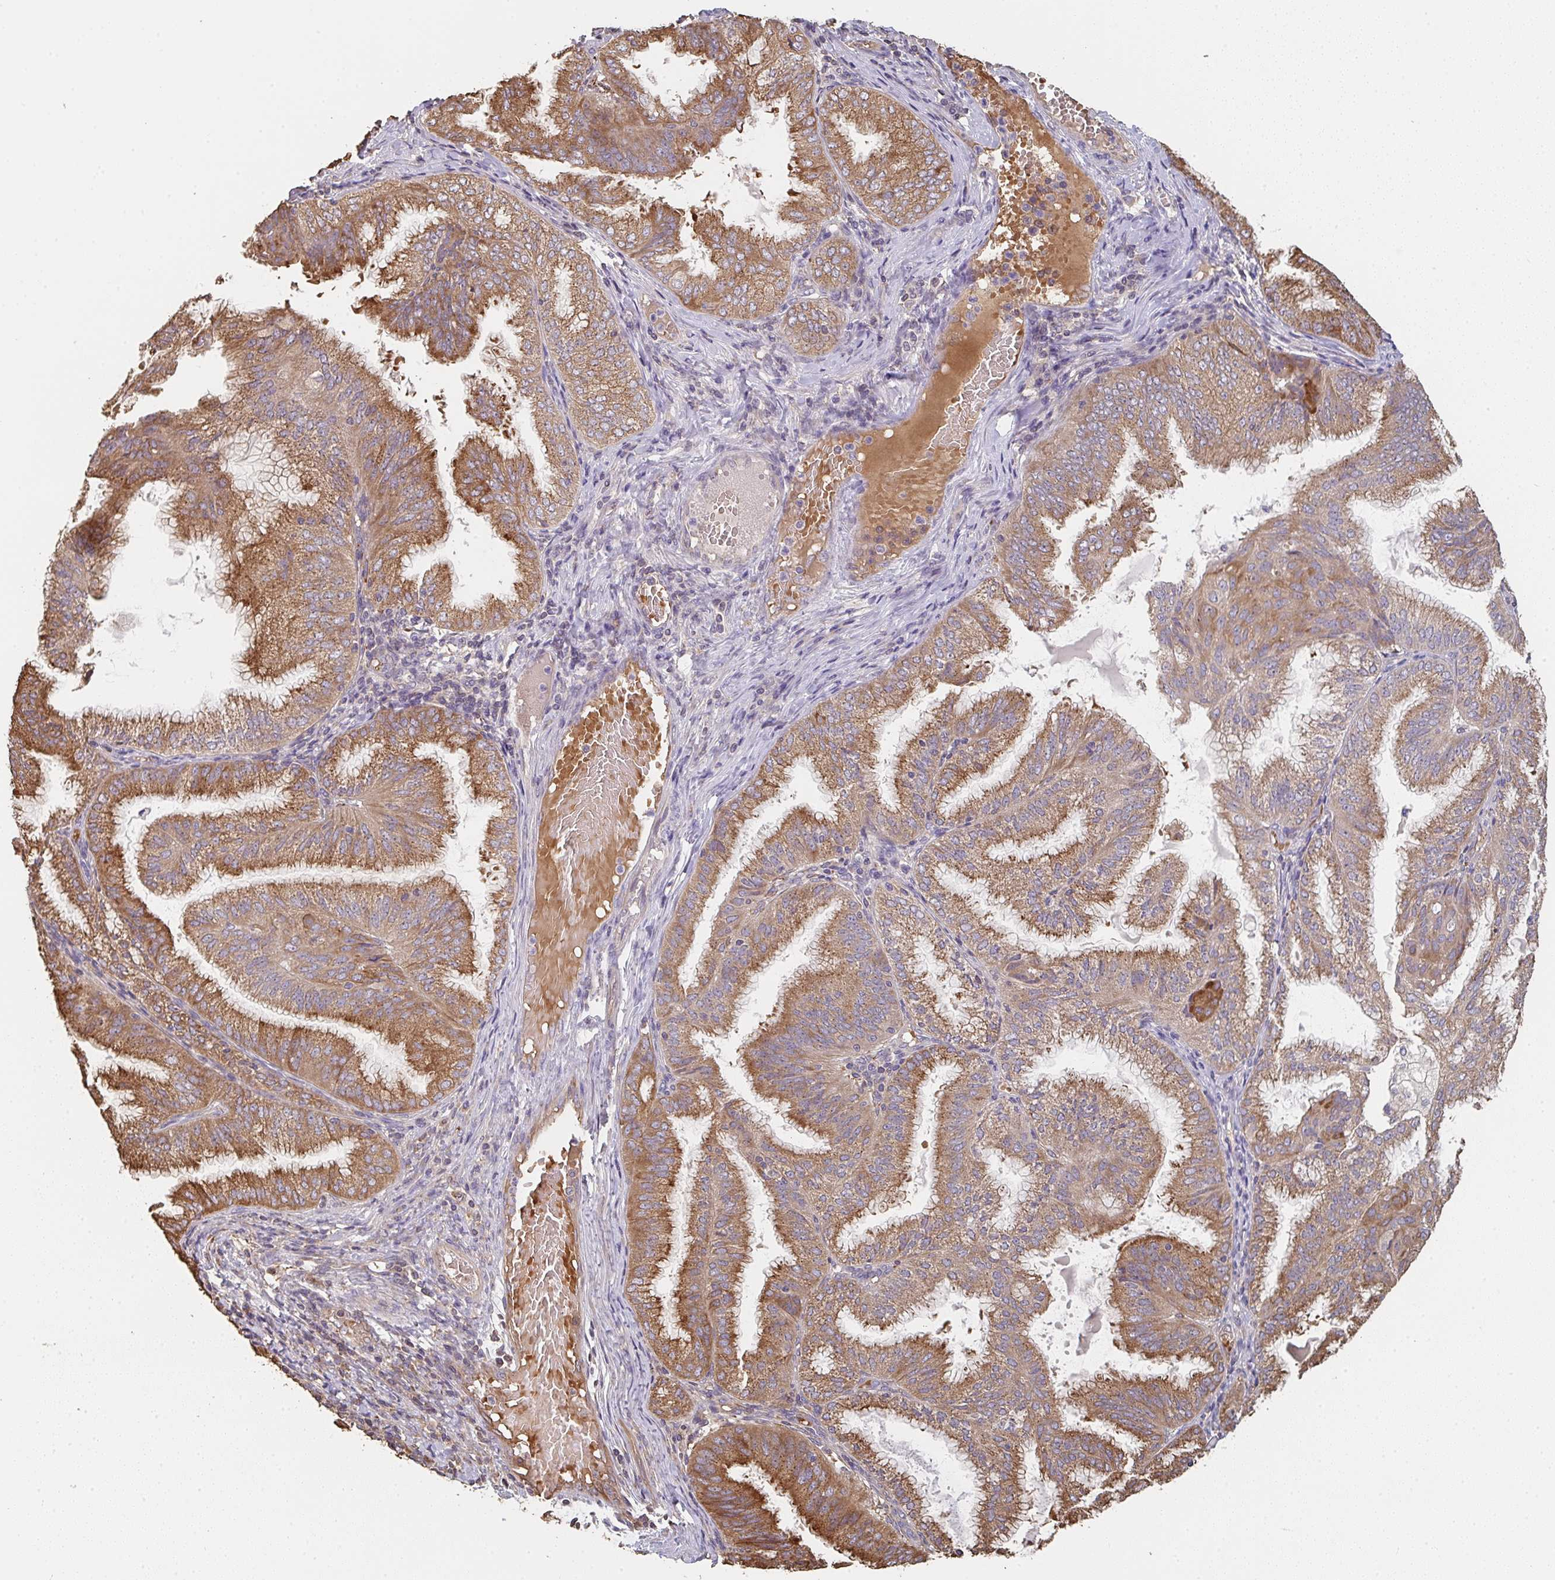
{"staining": {"intensity": "strong", "quantity": ">75%", "location": "cytoplasmic/membranous"}, "tissue": "endometrial cancer", "cell_type": "Tumor cells", "image_type": "cancer", "snomed": [{"axis": "morphology", "description": "Adenocarcinoma, NOS"}, {"axis": "topography", "description": "Endometrium"}], "caption": "Immunohistochemical staining of human endometrial cancer demonstrates high levels of strong cytoplasmic/membranous protein positivity in about >75% of tumor cells. Using DAB (brown) and hematoxylin (blue) stains, captured at high magnification using brightfield microscopy.", "gene": "POLG", "patient": {"sex": "female", "age": 49}}